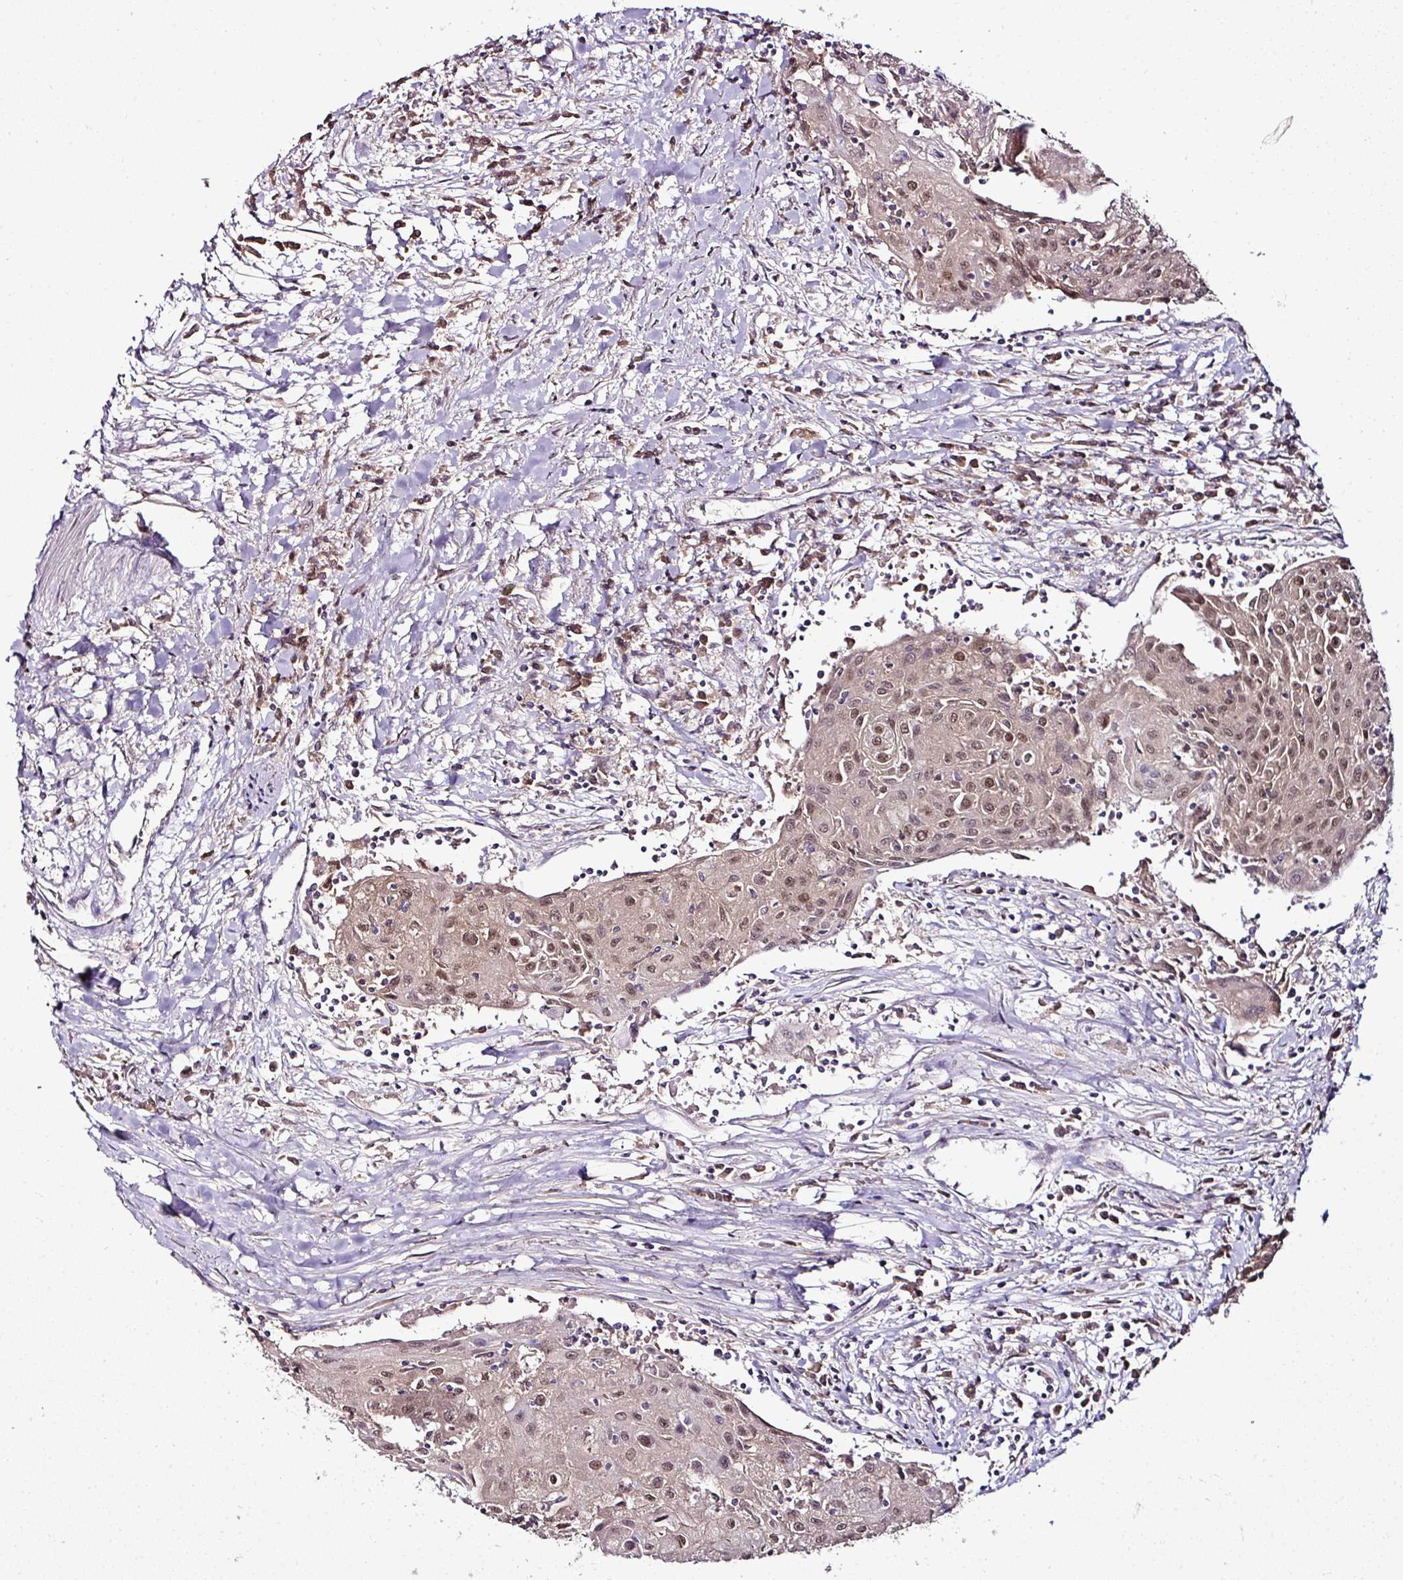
{"staining": {"intensity": "weak", "quantity": ">75%", "location": "nuclear"}, "tissue": "urothelial cancer", "cell_type": "Tumor cells", "image_type": "cancer", "snomed": [{"axis": "morphology", "description": "Urothelial carcinoma, High grade"}, {"axis": "topography", "description": "Urinary bladder"}], "caption": "Tumor cells demonstrate weak nuclear positivity in approximately >75% of cells in urothelial cancer.", "gene": "KLF16", "patient": {"sex": "female", "age": 85}}